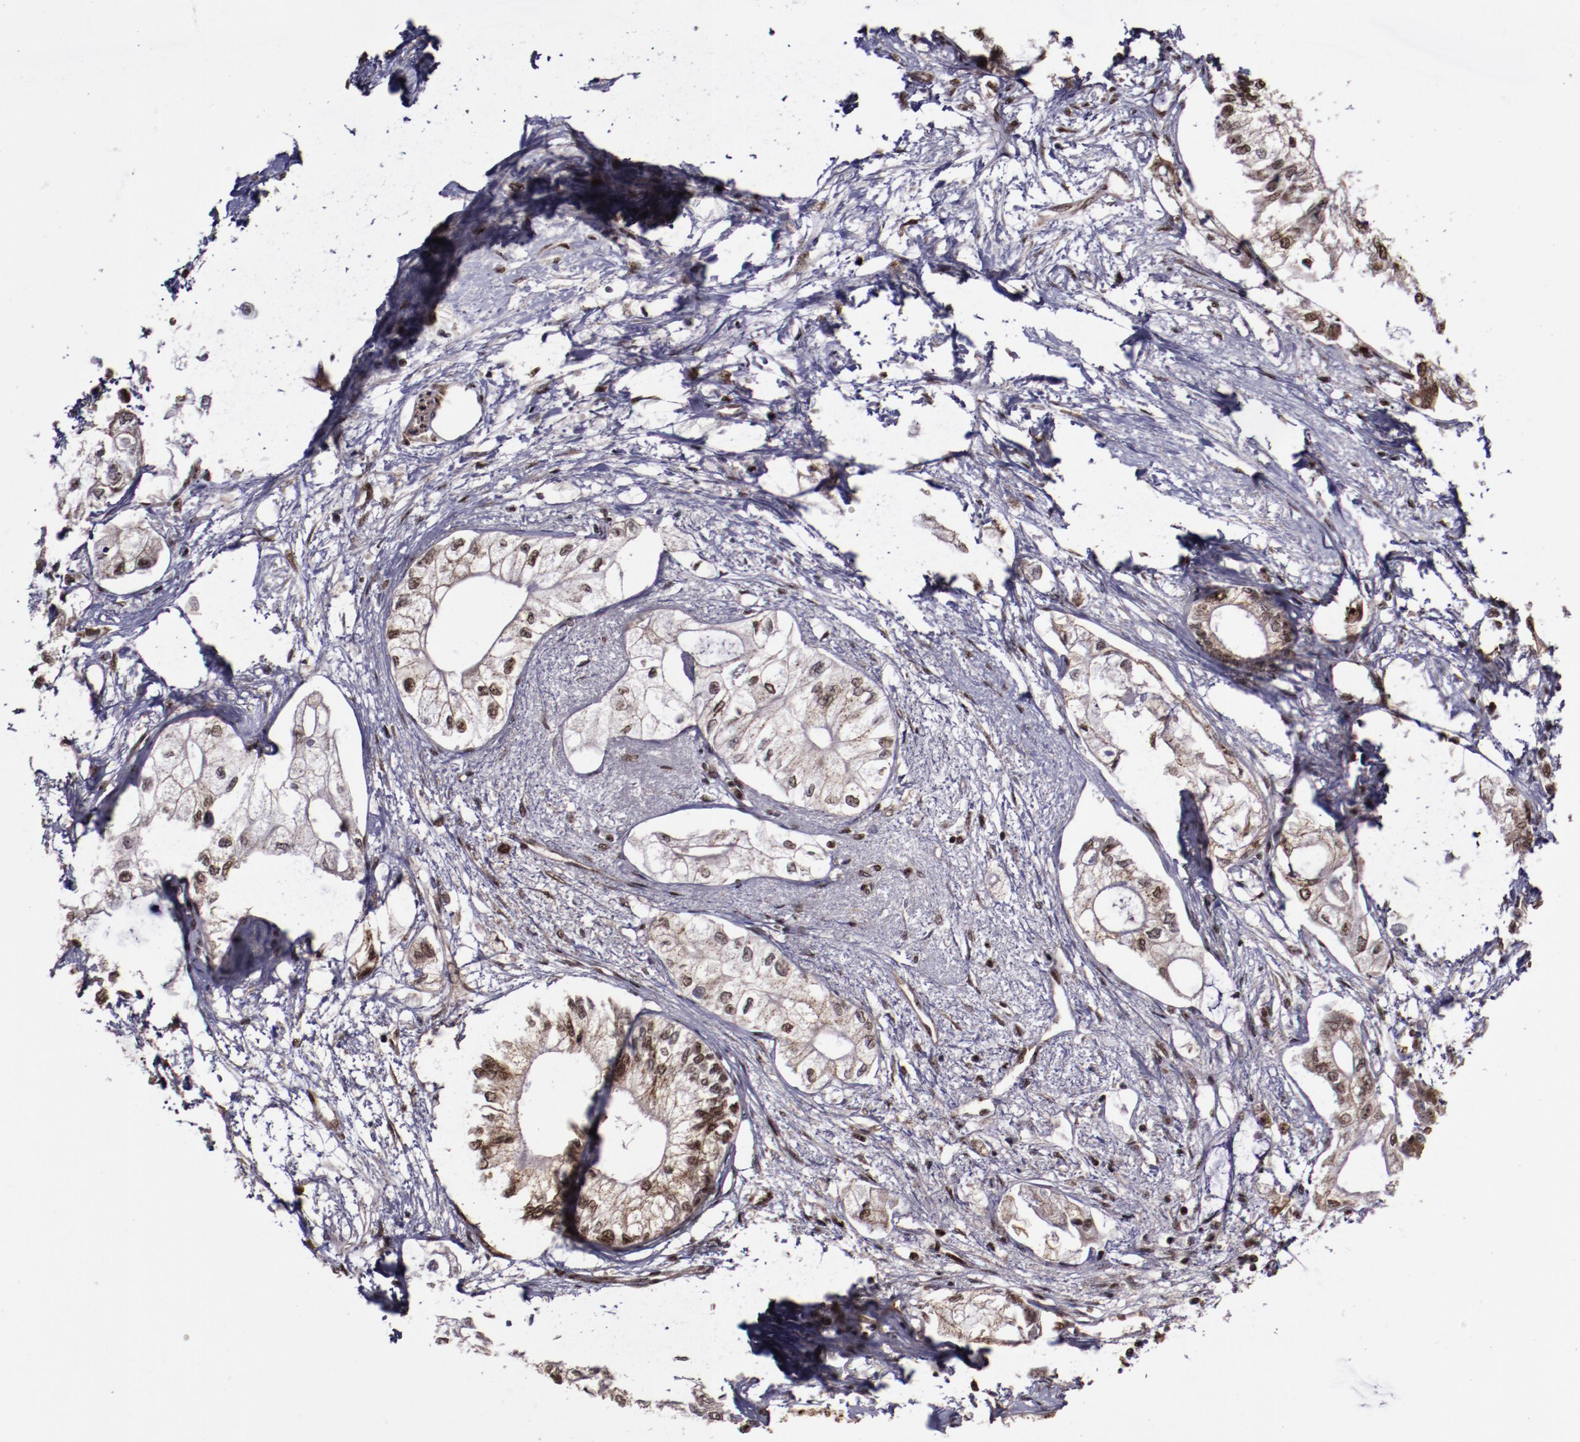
{"staining": {"intensity": "moderate", "quantity": "25%-75%", "location": "cytoplasmic/membranous,nuclear"}, "tissue": "pancreatic cancer", "cell_type": "Tumor cells", "image_type": "cancer", "snomed": [{"axis": "morphology", "description": "Adenocarcinoma, NOS"}, {"axis": "topography", "description": "Pancreas"}], "caption": "Moderate cytoplasmic/membranous and nuclear staining is present in about 25%-75% of tumor cells in pancreatic cancer (adenocarcinoma).", "gene": "SNW1", "patient": {"sex": "male", "age": 79}}